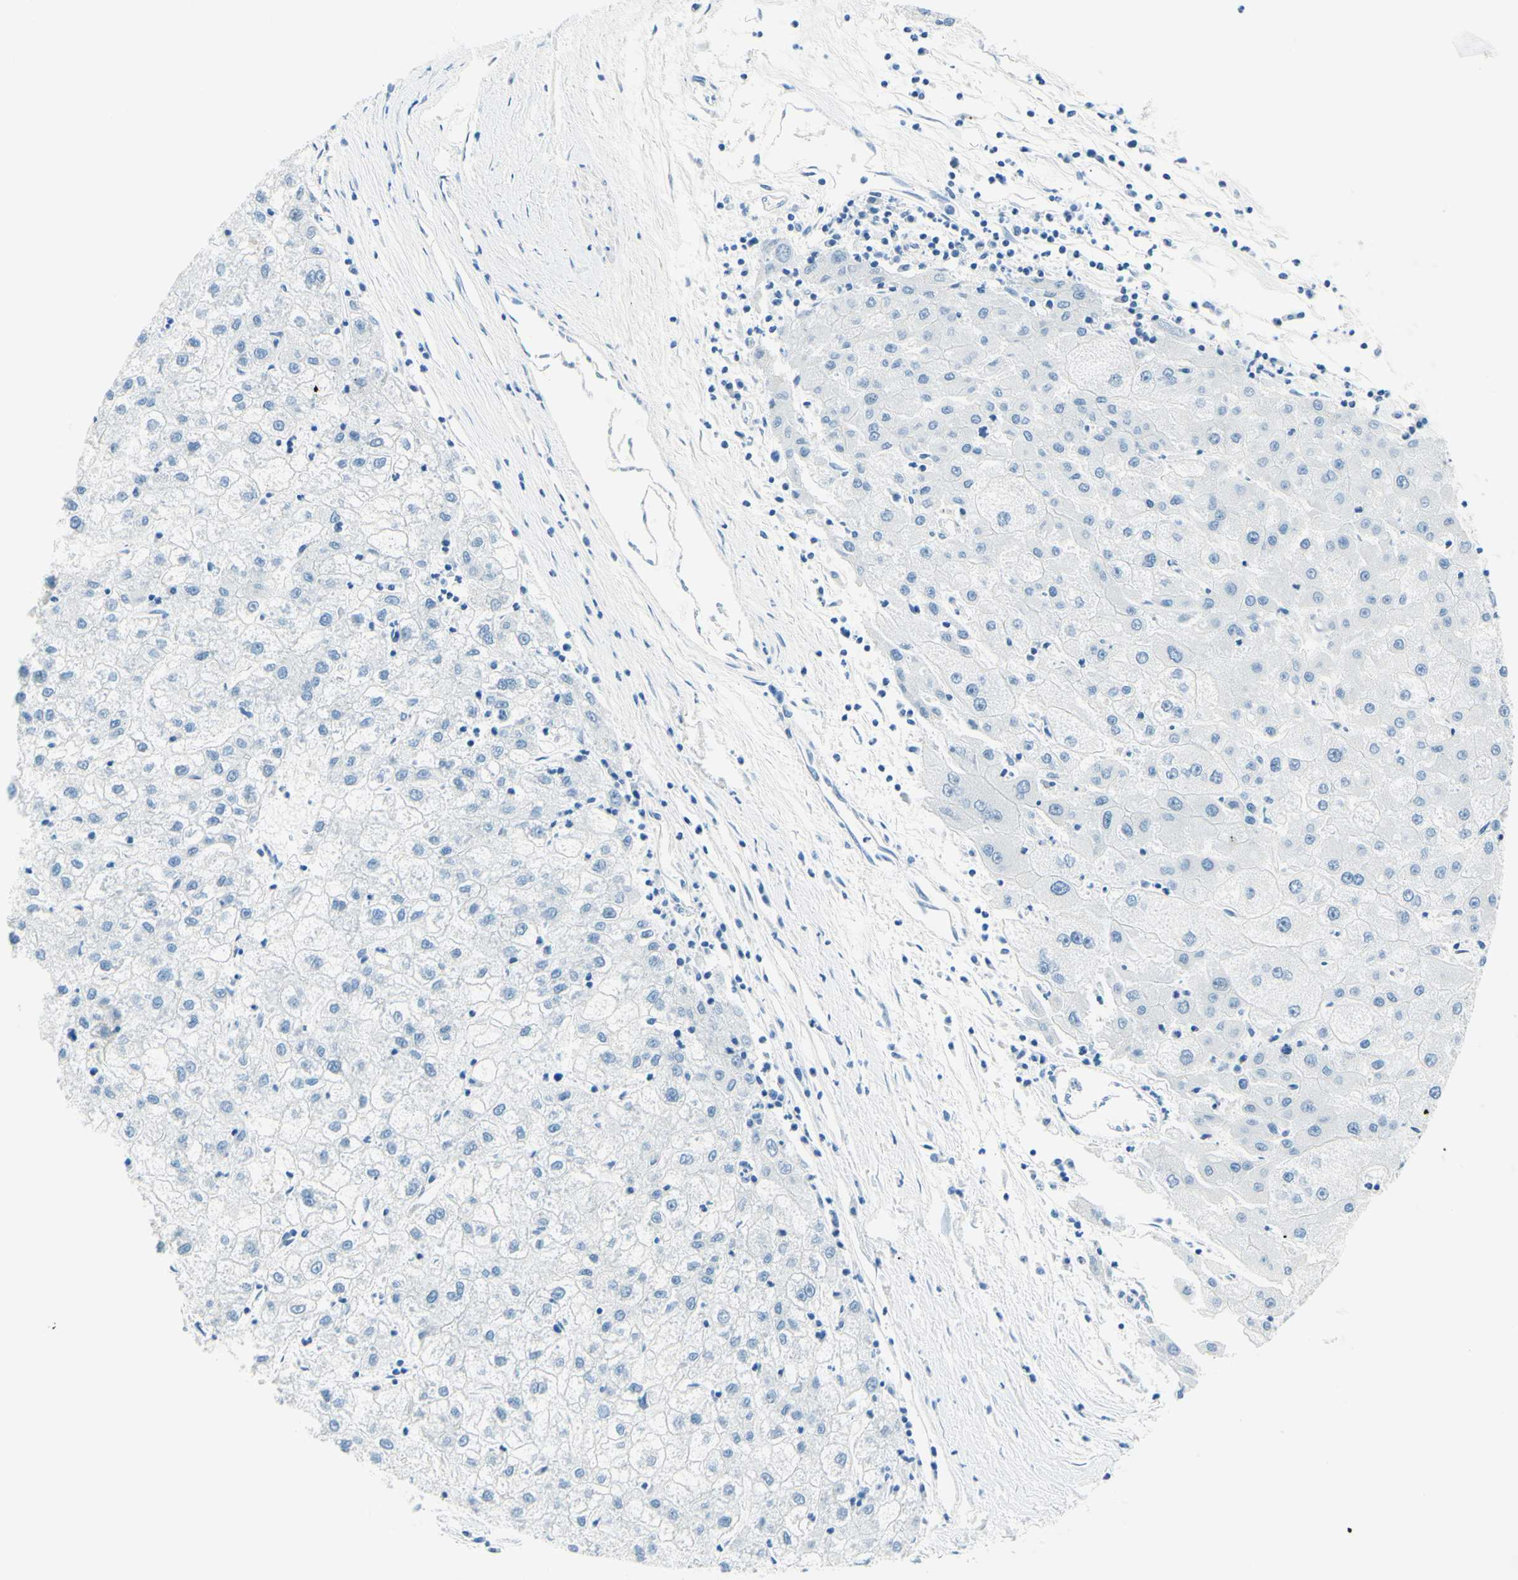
{"staining": {"intensity": "negative", "quantity": "none", "location": "none"}, "tissue": "liver cancer", "cell_type": "Tumor cells", "image_type": "cancer", "snomed": [{"axis": "morphology", "description": "Carcinoma, Hepatocellular, NOS"}, {"axis": "topography", "description": "Liver"}], "caption": "High magnification brightfield microscopy of liver cancer stained with DAB (brown) and counterstained with hematoxylin (blue): tumor cells show no significant staining. Nuclei are stained in blue.", "gene": "PASD1", "patient": {"sex": "male", "age": 72}}